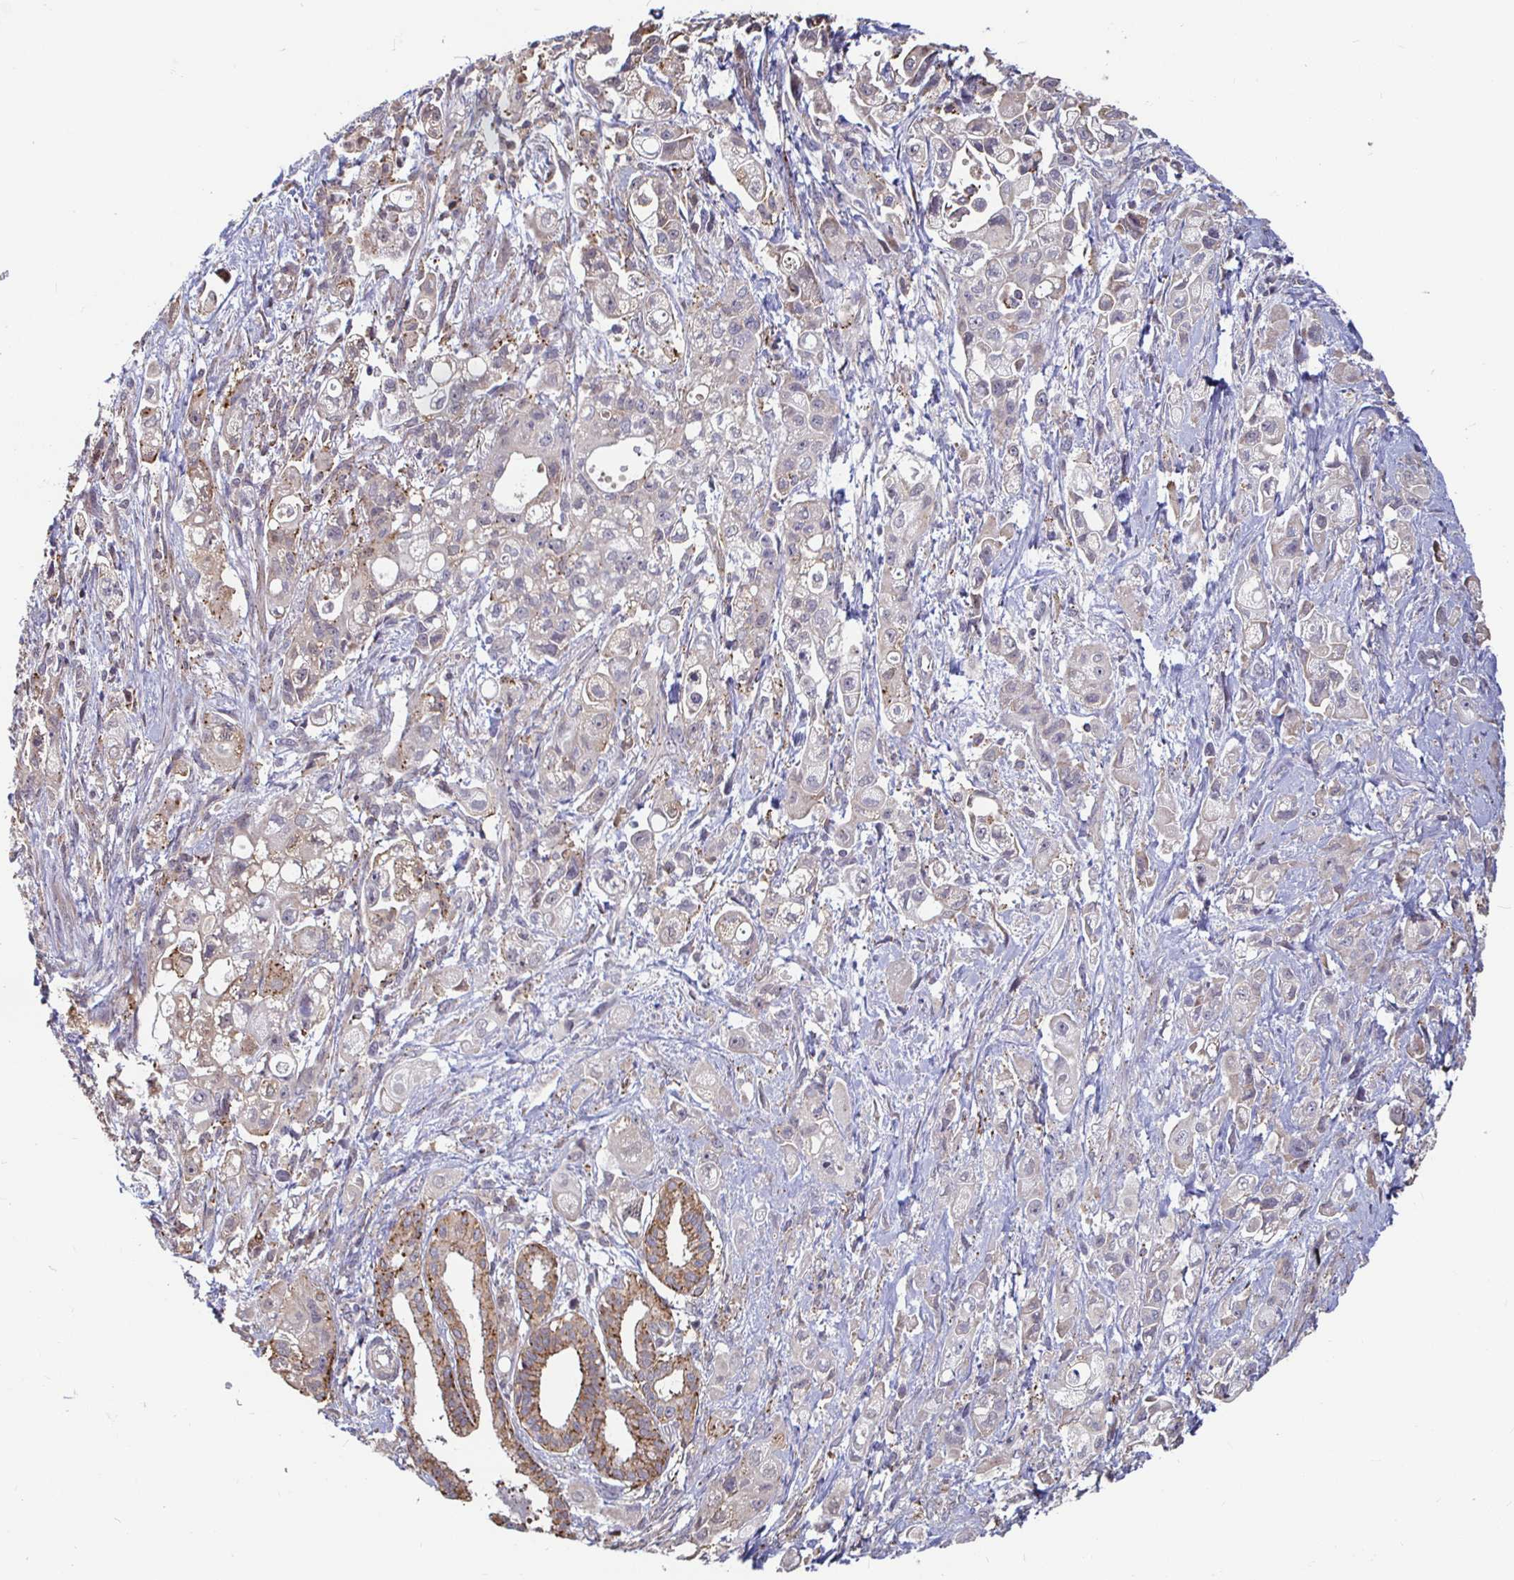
{"staining": {"intensity": "negative", "quantity": "none", "location": "none"}, "tissue": "pancreatic cancer", "cell_type": "Tumor cells", "image_type": "cancer", "snomed": [{"axis": "morphology", "description": "Adenocarcinoma, NOS"}, {"axis": "topography", "description": "Pancreas"}], "caption": "The IHC photomicrograph has no significant expression in tumor cells of pancreatic cancer (adenocarcinoma) tissue. (Stains: DAB (3,3'-diaminobenzidine) immunohistochemistry (IHC) with hematoxylin counter stain, Microscopy: brightfield microscopy at high magnification).", "gene": "CAPN11", "patient": {"sex": "female", "age": 66}}